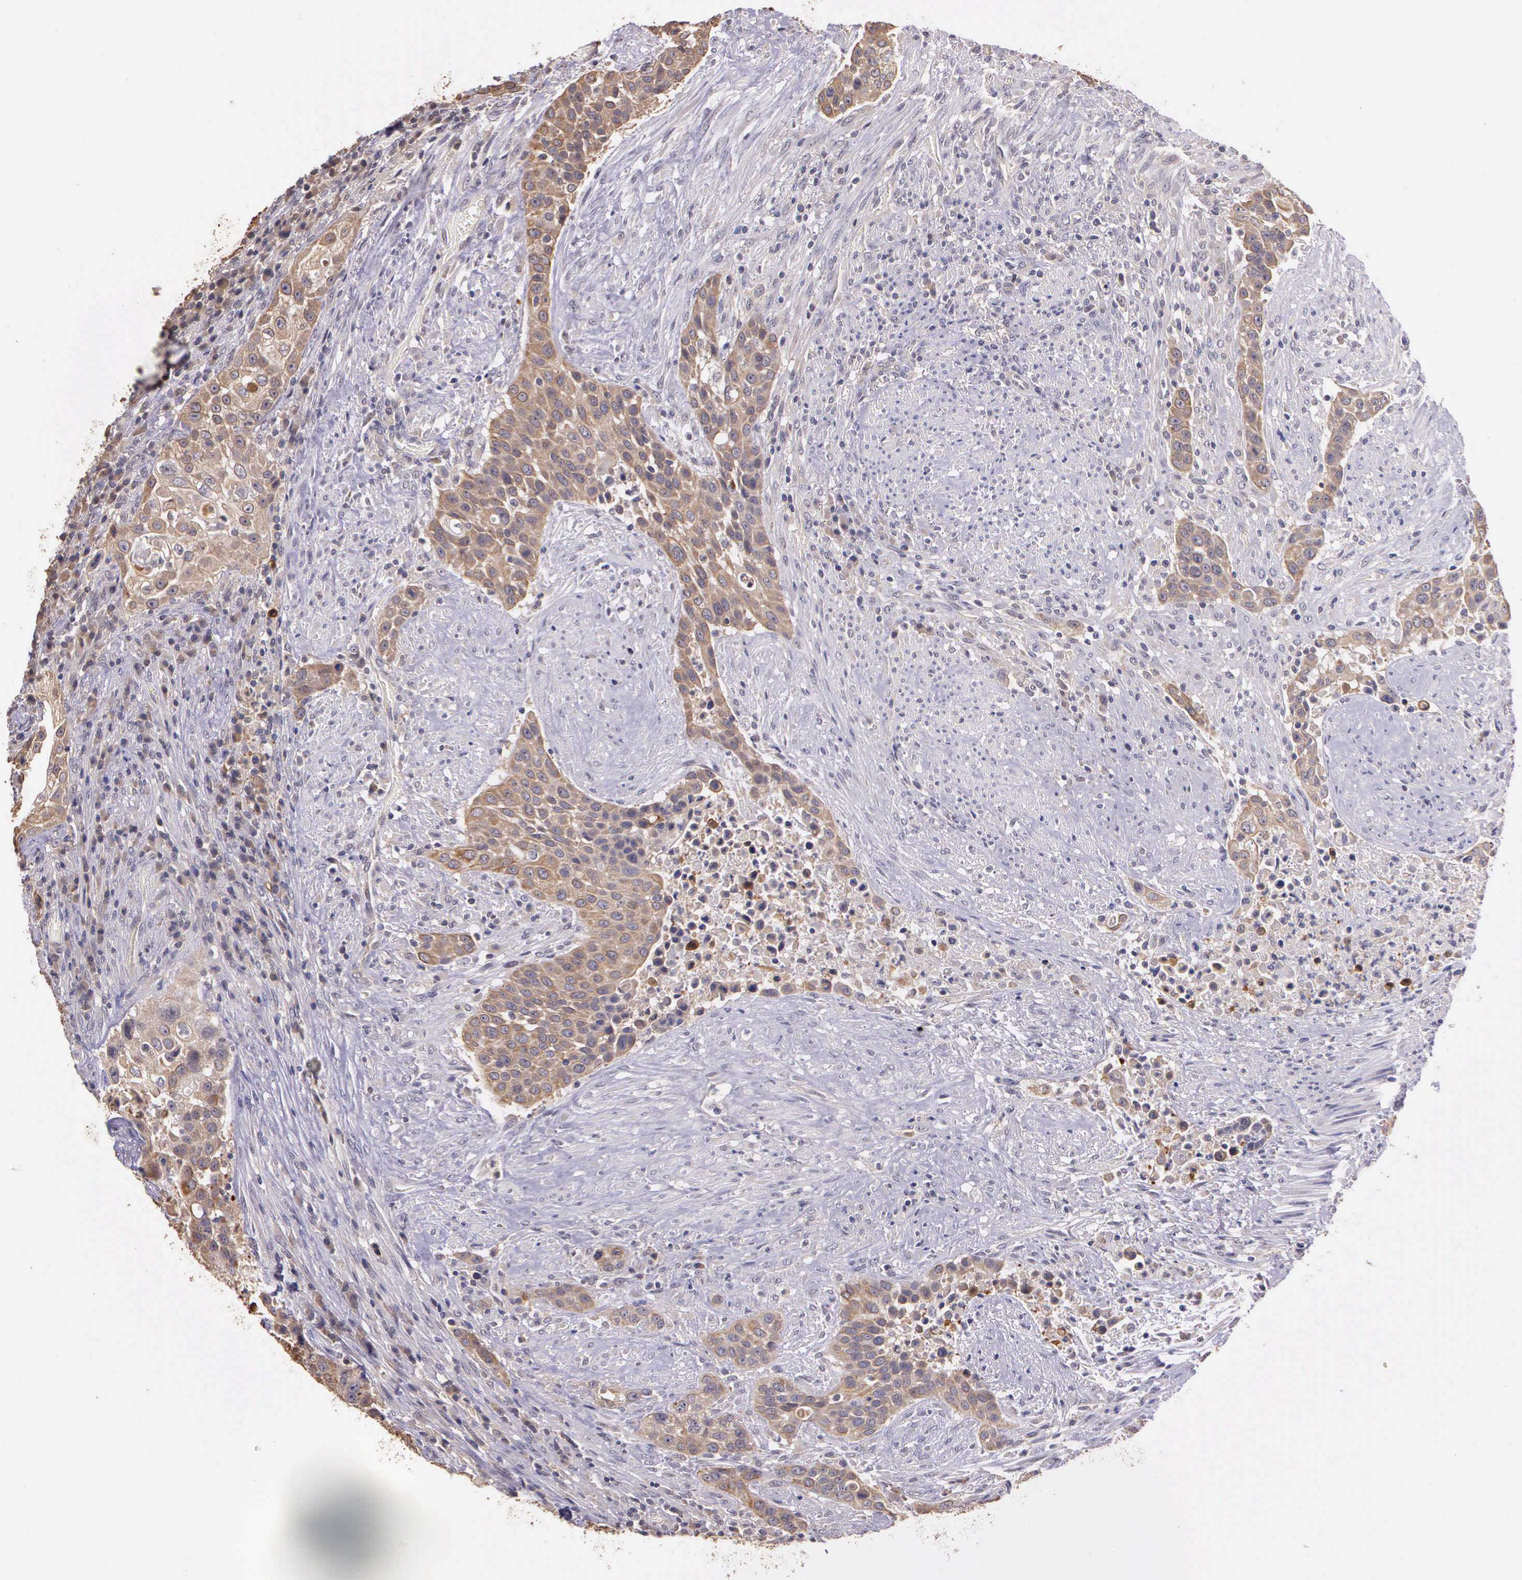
{"staining": {"intensity": "weak", "quantity": ">75%", "location": "cytoplasmic/membranous"}, "tissue": "urothelial cancer", "cell_type": "Tumor cells", "image_type": "cancer", "snomed": [{"axis": "morphology", "description": "Urothelial carcinoma, High grade"}, {"axis": "topography", "description": "Urinary bladder"}], "caption": "Urothelial cancer stained with a protein marker reveals weak staining in tumor cells.", "gene": "IGBP1", "patient": {"sex": "male", "age": 74}}